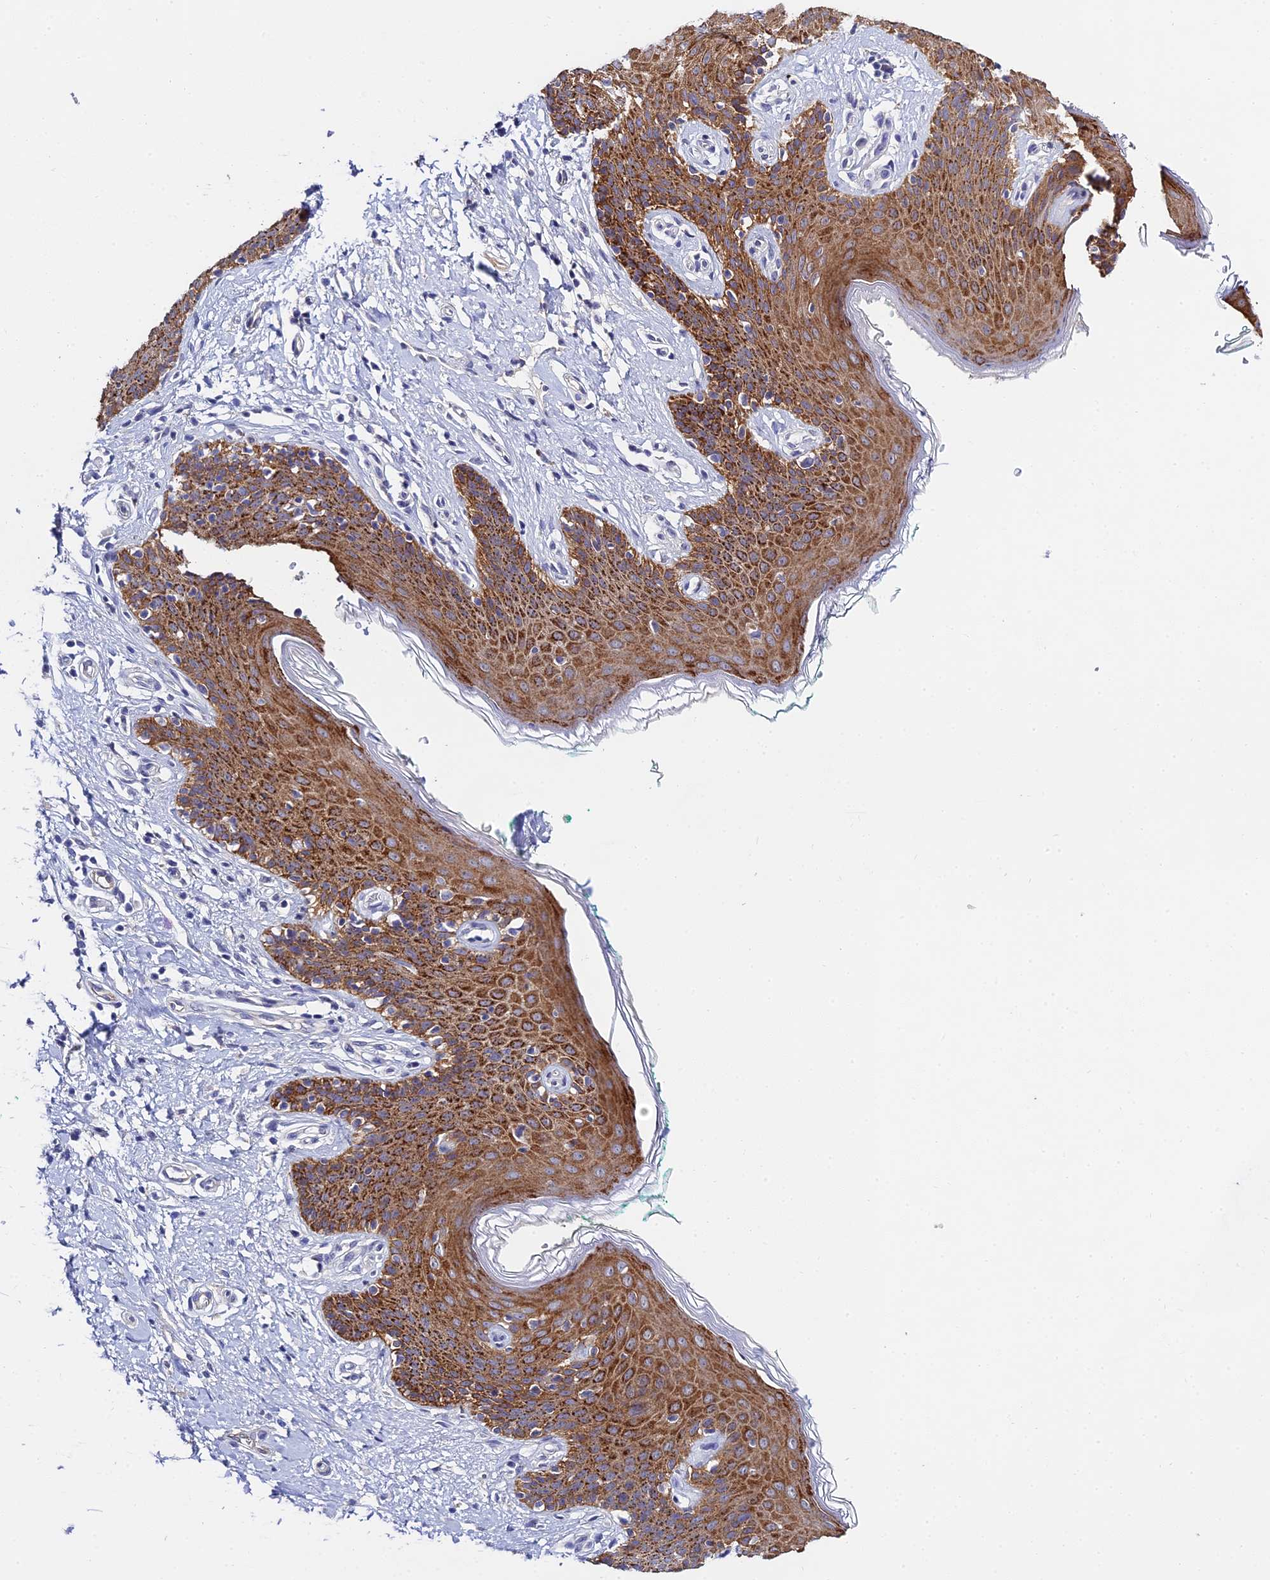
{"staining": {"intensity": "moderate", "quantity": "25%-75%", "location": "cytoplasmic/membranous"}, "tissue": "skin", "cell_type": "Epidermal cells", "image_type": "normal", "snomed": [{"axis": "morphology", "description": "Normal tissue, NOS"}, {"axis": "topography", "description": "Vulva"}], "caption": "This image exhibits IHC staining of normal skin, with medium moderate cytoplasmic/membranous expression in approximately 25%-75% of epidermal cells.", "gene": "HOXB1", "patient": {"sex": "female", "age": 66}}